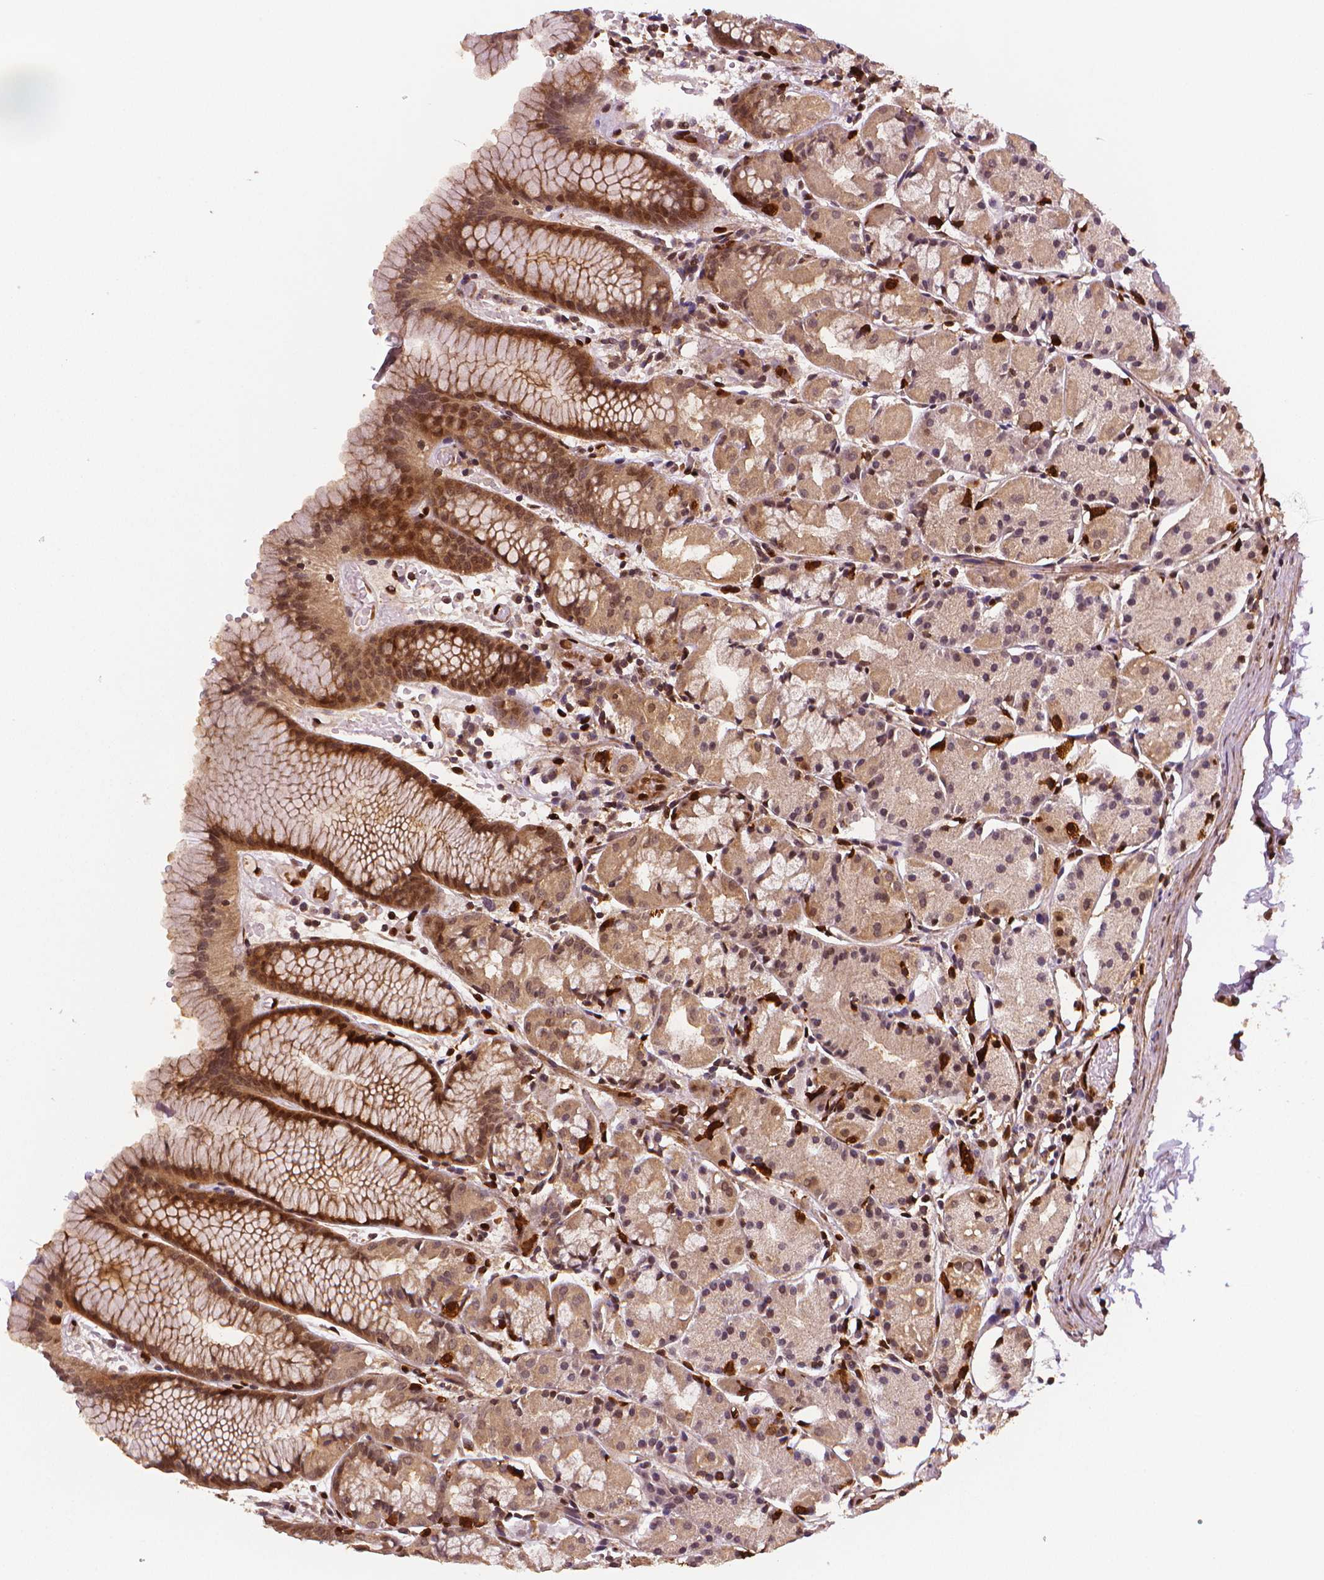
{"staining": {"intensity": "moderate", "quantity": ">75%", "location": "cytoplasmic/membranous,nuclear"}, "tissue": "stomach", "cell_type": "Glandular cells", "image_type": "normal", "snomed": [{"axis": "morphology", "description": "Normal tissue, NOS"}, {"axis": "topography", "description": "Stomach, upper"}], "caption": "Stomach stained with immunohistochemistry shows moderate cytoplasmic/membranous,nuclear positivity in approximately >75% of glandular cells.", "gene": "STAT3", "patient": {"sex": "male", "age": 47}}